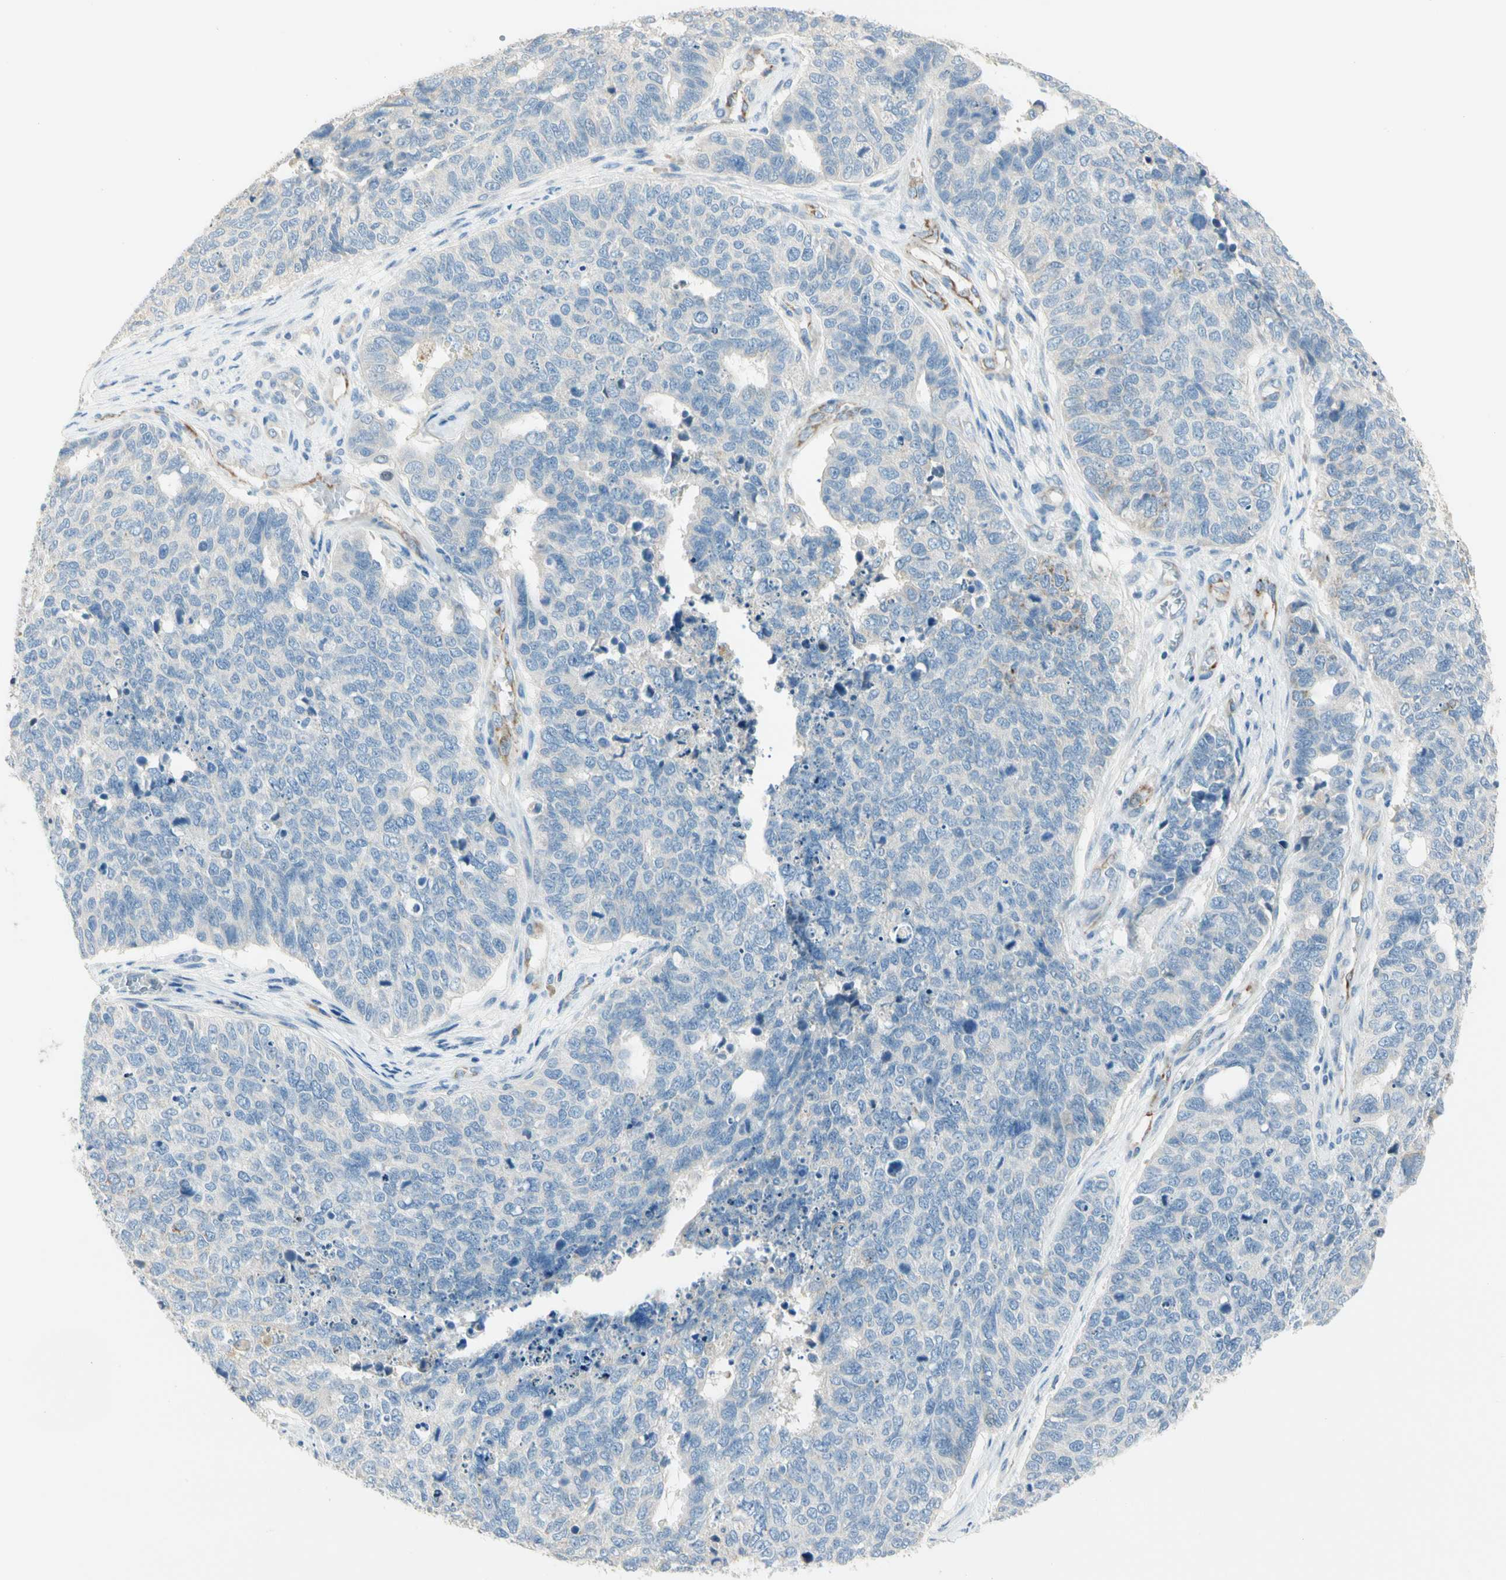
{"staining": {"intensity": "negative", "quantity": "none", "location": "none"}, "tissue": "cervical cancer", "cell_type": "Tumor cells", "image_type": "cancer", "snomed": [{"axis": "morphology", "description": "Squamous cell carcinoma, NOS"}, {"axis": "topography", "description": "Cervix"}], "caption": "Immunohistochemistry micrograph of neoplastic tissue: human cervical cancer stained with DAB exhibits no significant protein staining in tumor cells.", "gene": "SLC6A15", "patient": {"sex": "female", "age": 63}}